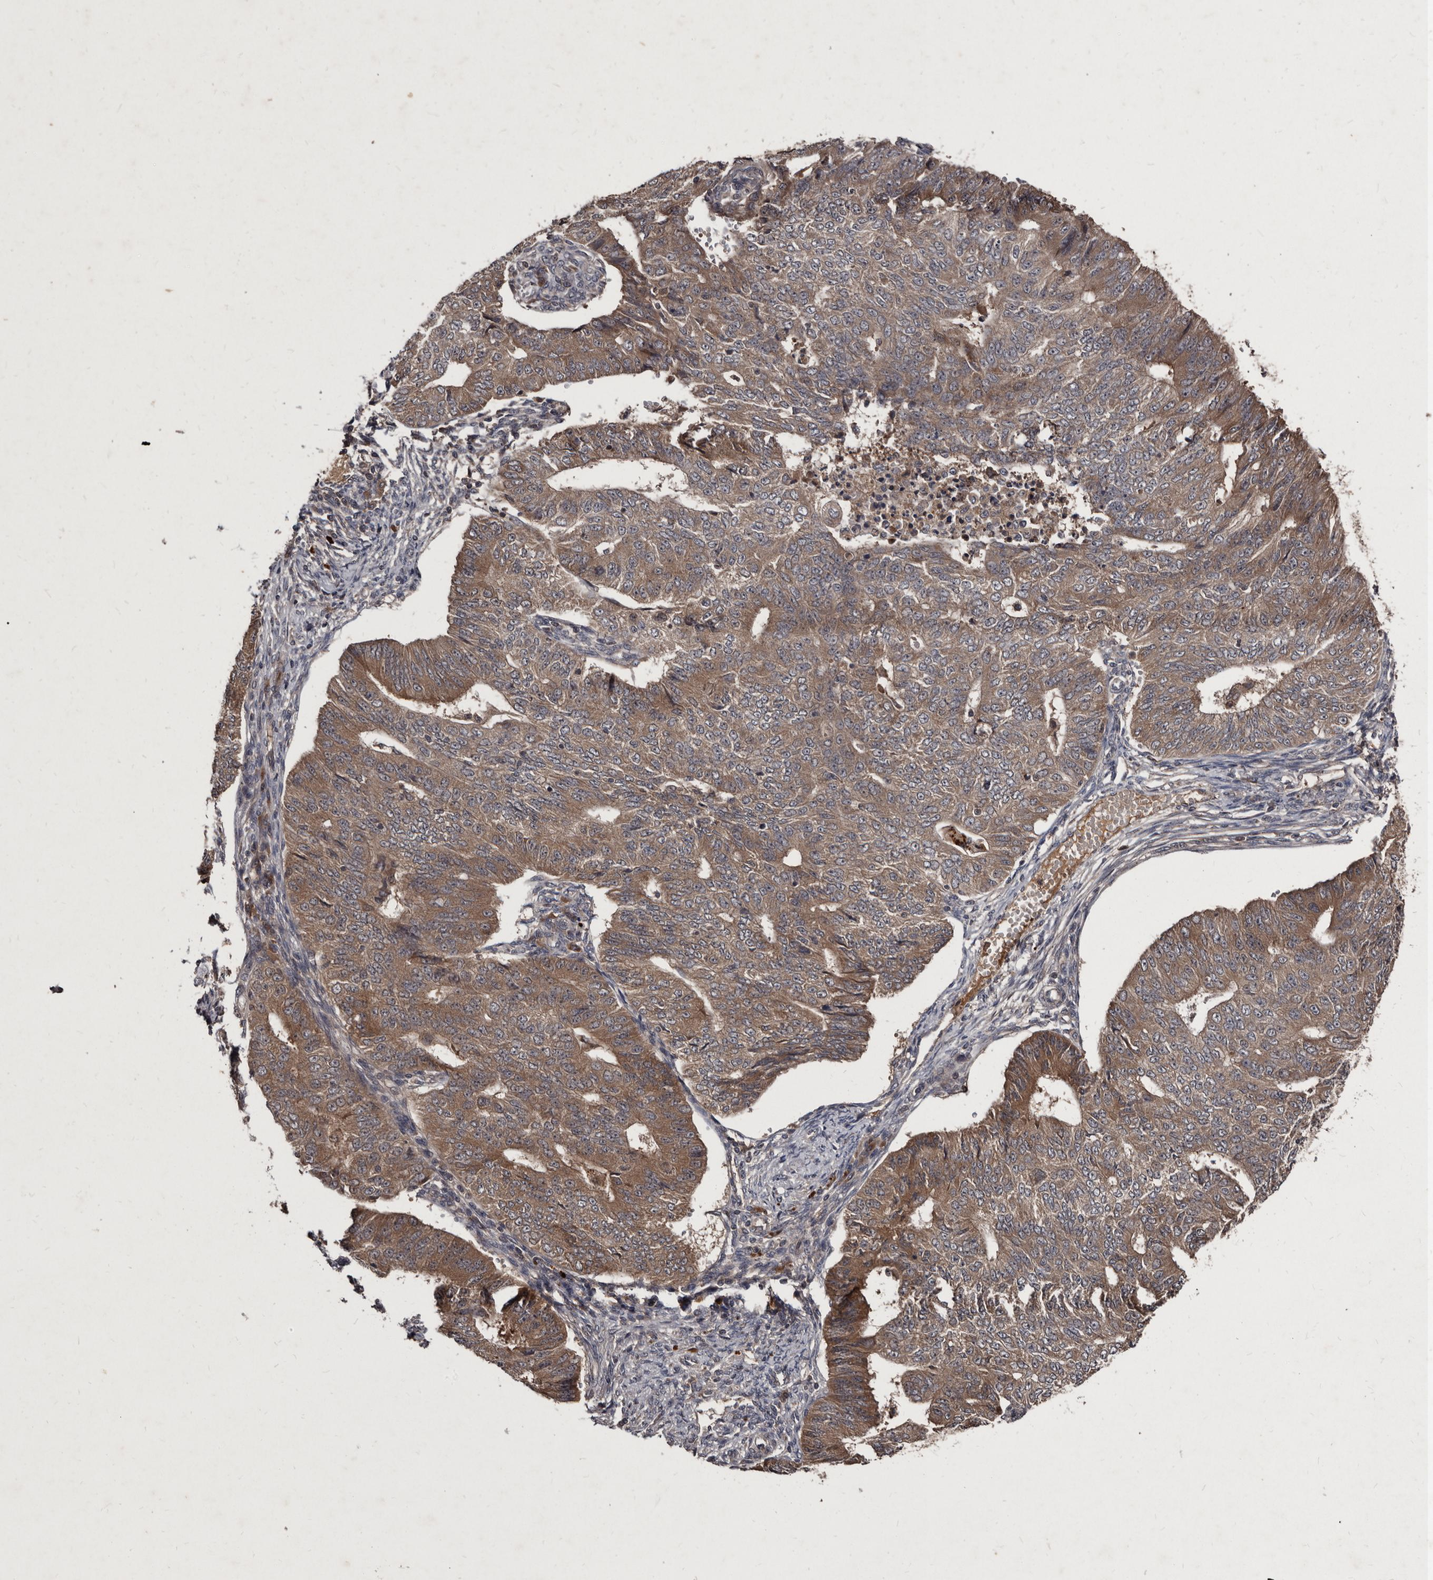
{"staining": {"intensity": "moderate", "quantity": ">75%", "location": "cytoplasmic/membranous"}, "tissue": "endometrial cancer", "cell_type": "Tumor cells", "image_type": "cancer", "snomed": [{"axis": "morphology", "description": "Adenocarcinoma, NOS"}, {"axis": "topography", "description": "Endometrium"}], "caption": "Tumor cells reveal medium levels of moderate cytoplasmic/membranous expression in about >75% of cells in endometrial cancer.", "gene": "PMVK", "patient": {"sex": "female", "age": 32}}